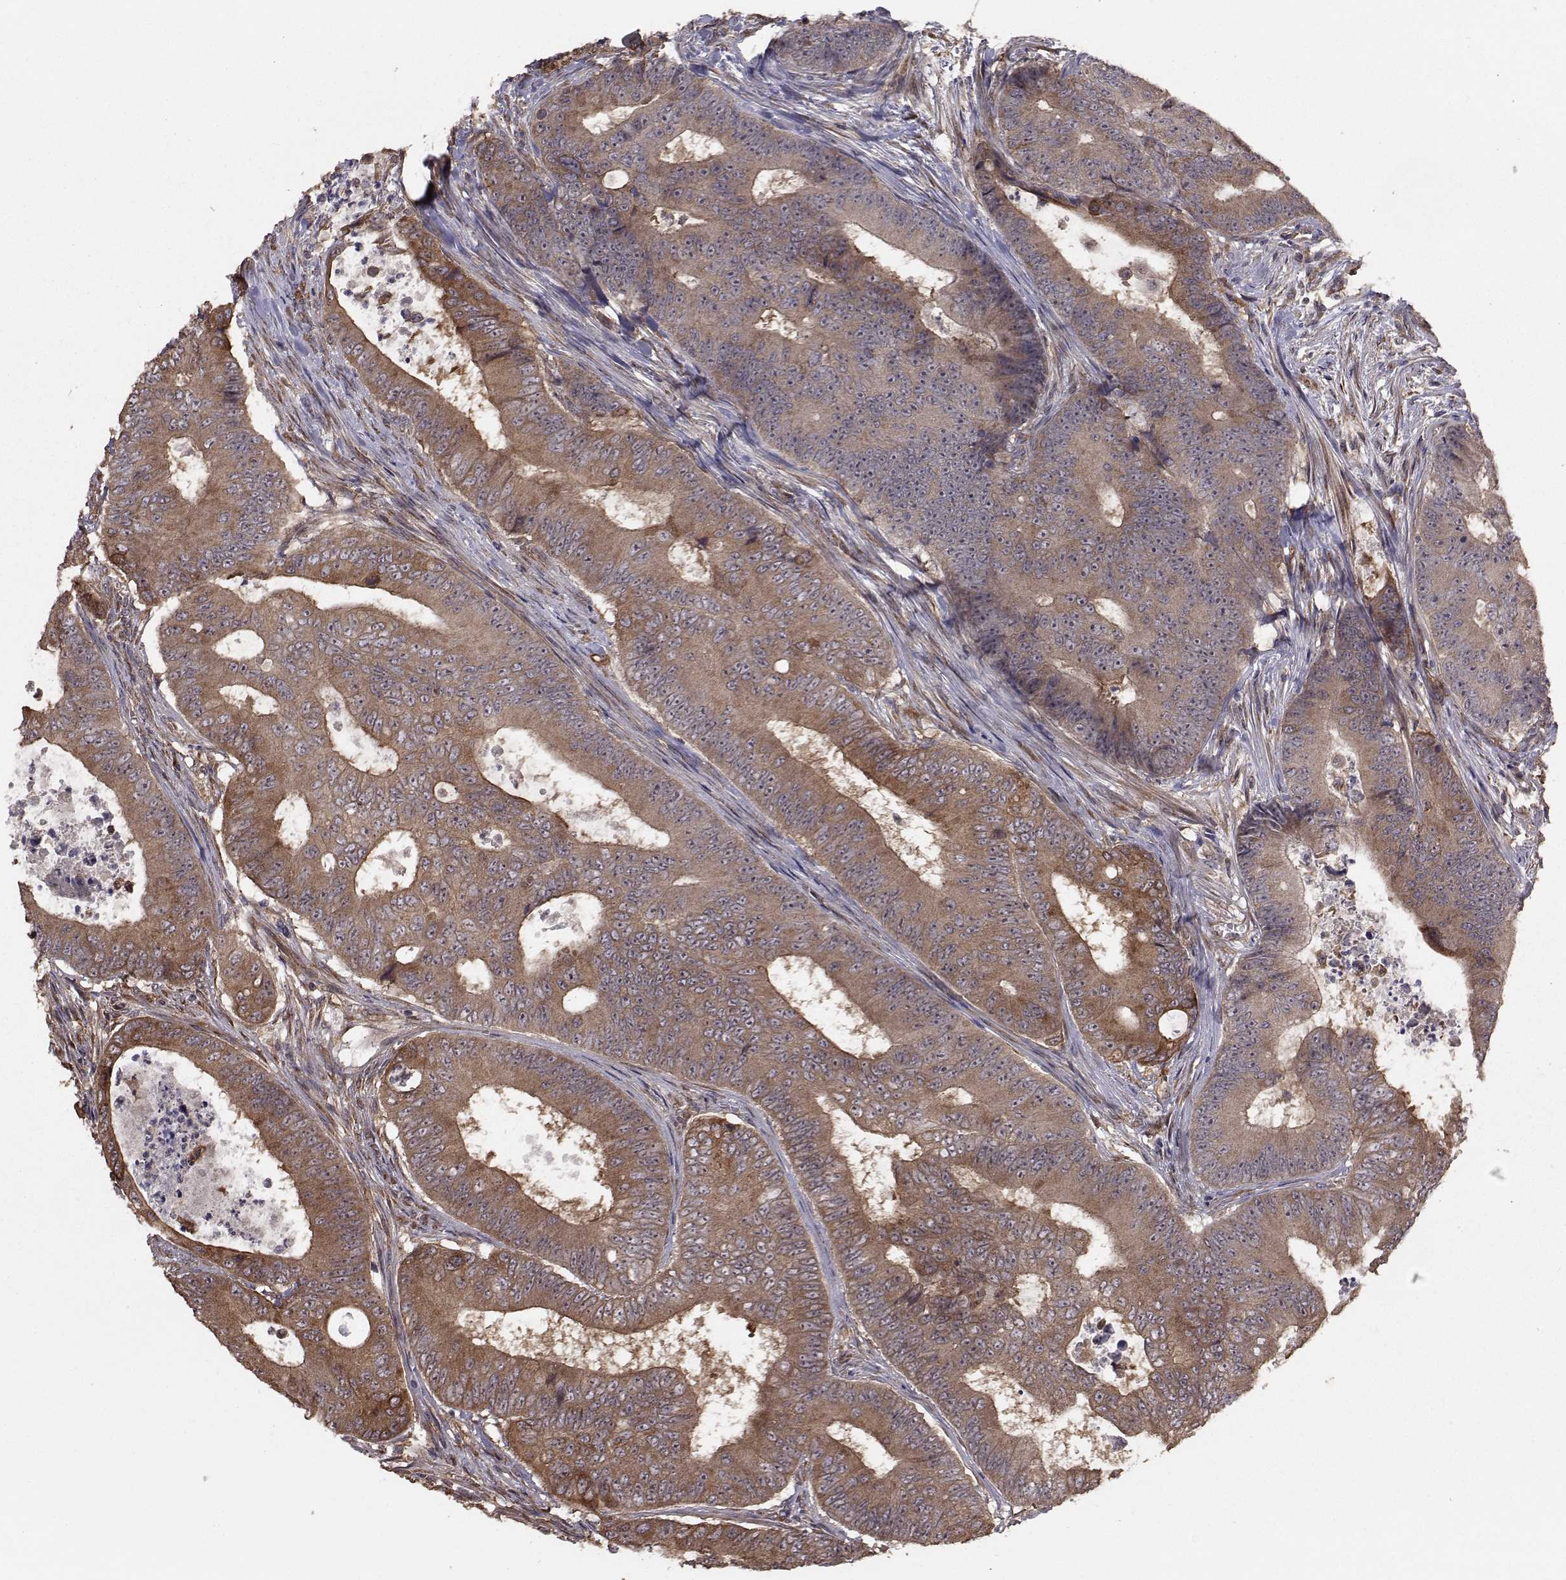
{"staining": {"intensity": "moderate", "quantity": ">75%", "location": "cytoplasmic/membranous"}, "tissue": "colorectal cancer", "cell_type": "Tumor cells", "image_type": "cancer", "snomed": [{"axis": "morphology", "description": "Adenocarcinoma, NOS"}, {"axis": "topography", "description": "Colon"}], "caption": "Protein staining shows moderate cytoplasmic/membranous staining in approximately >75% of tumor cells in adenocarcinoma (colorectal).", "gene": "TRIP10", "patient": {"sex": "female", "age": 48}}